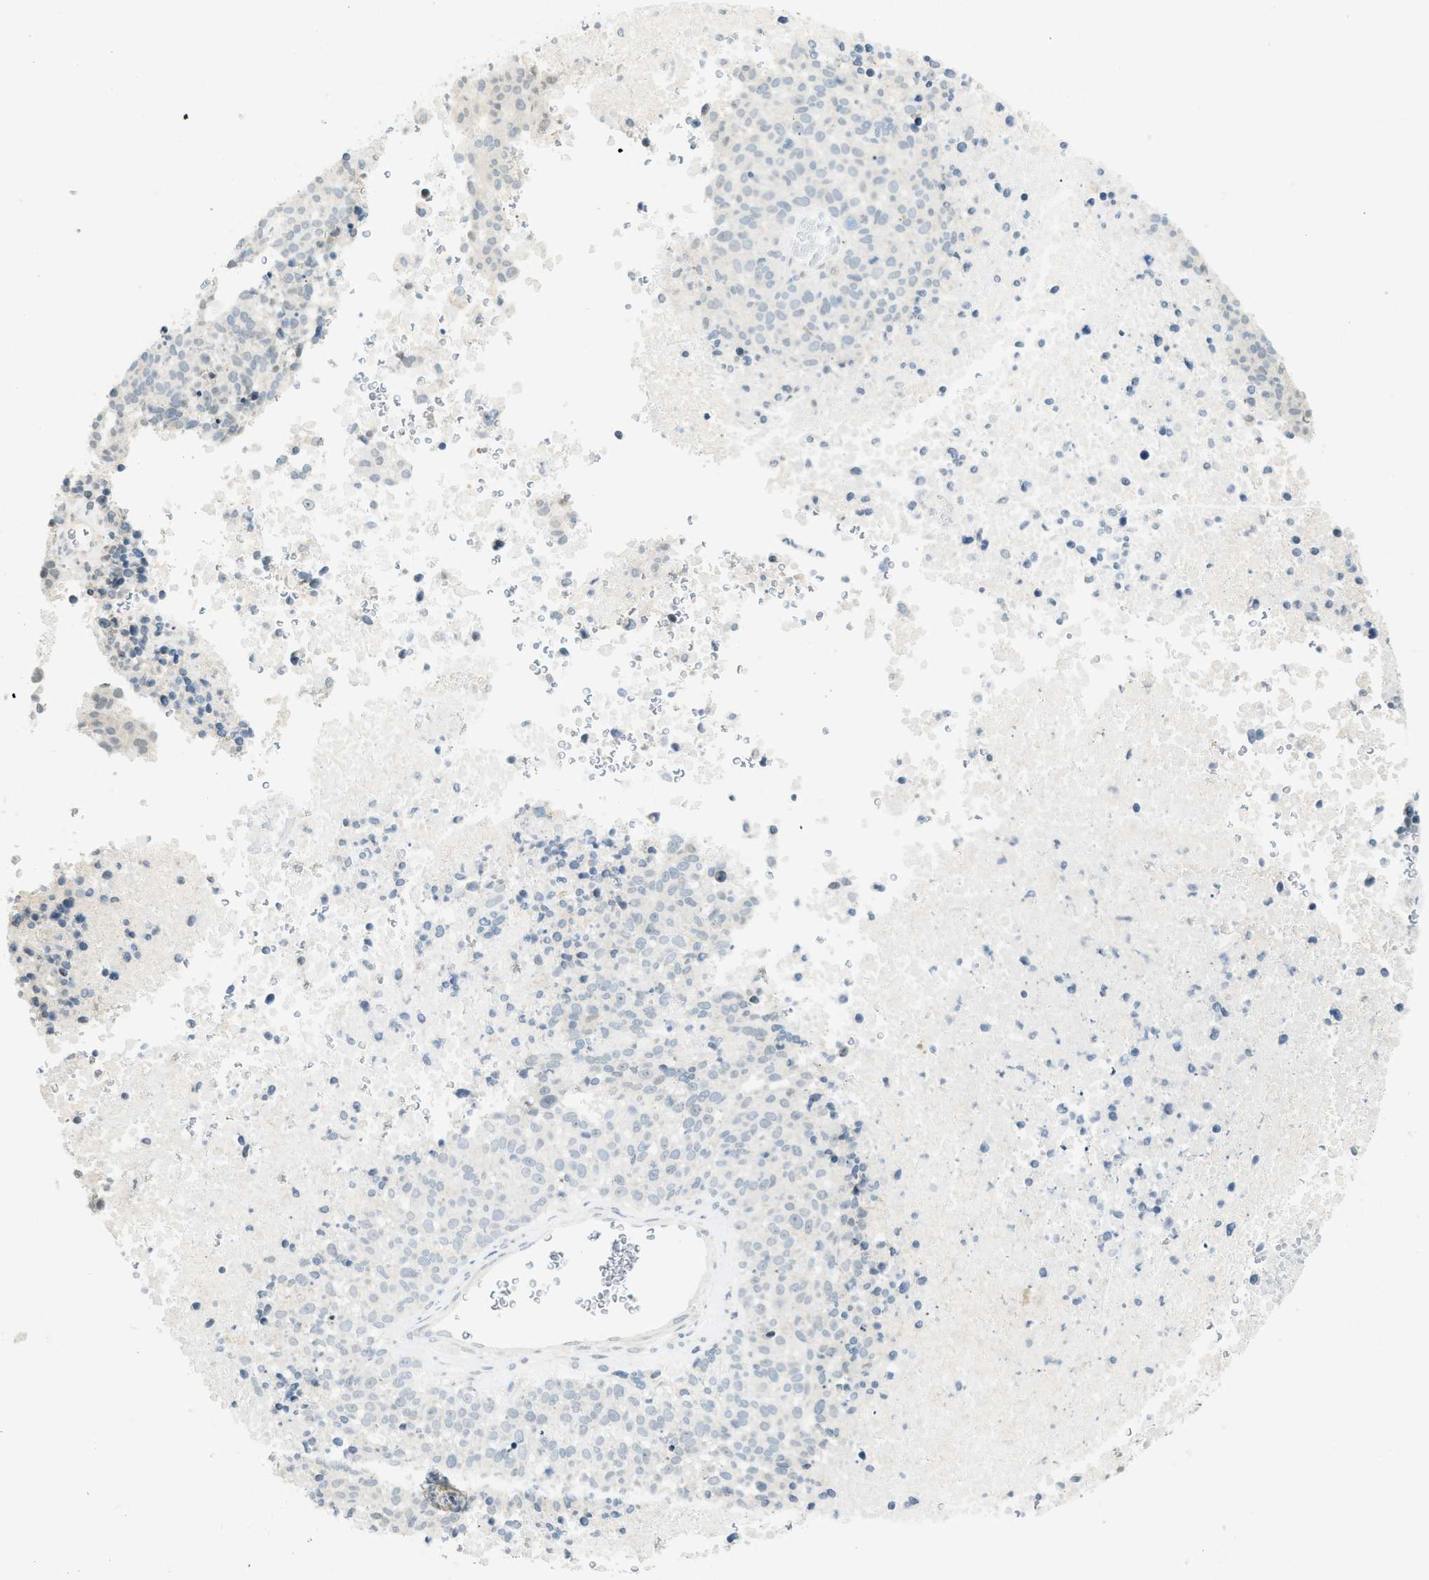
{"staining": {"intensity": "negative", "quantity": "none", "location": "none"}, "tissue": "melanoma", "cell_type": "Tumor cells", "image_type": "cancer", "snomed": [{"axis": "morphology", "description": "Malignant melanoma, Metastatic site"}, {"axis": "topography", "description": "Cerebral cortex"}], "caption": "Immunohistochemistry image of neoplastic tissue: human malignant melanoma (metastatic site) stained with DAB exhibits no significant protein staining in tumor cells.", "gene": "TXNDC2", "patient": {"sex": "female", "age": 52}}